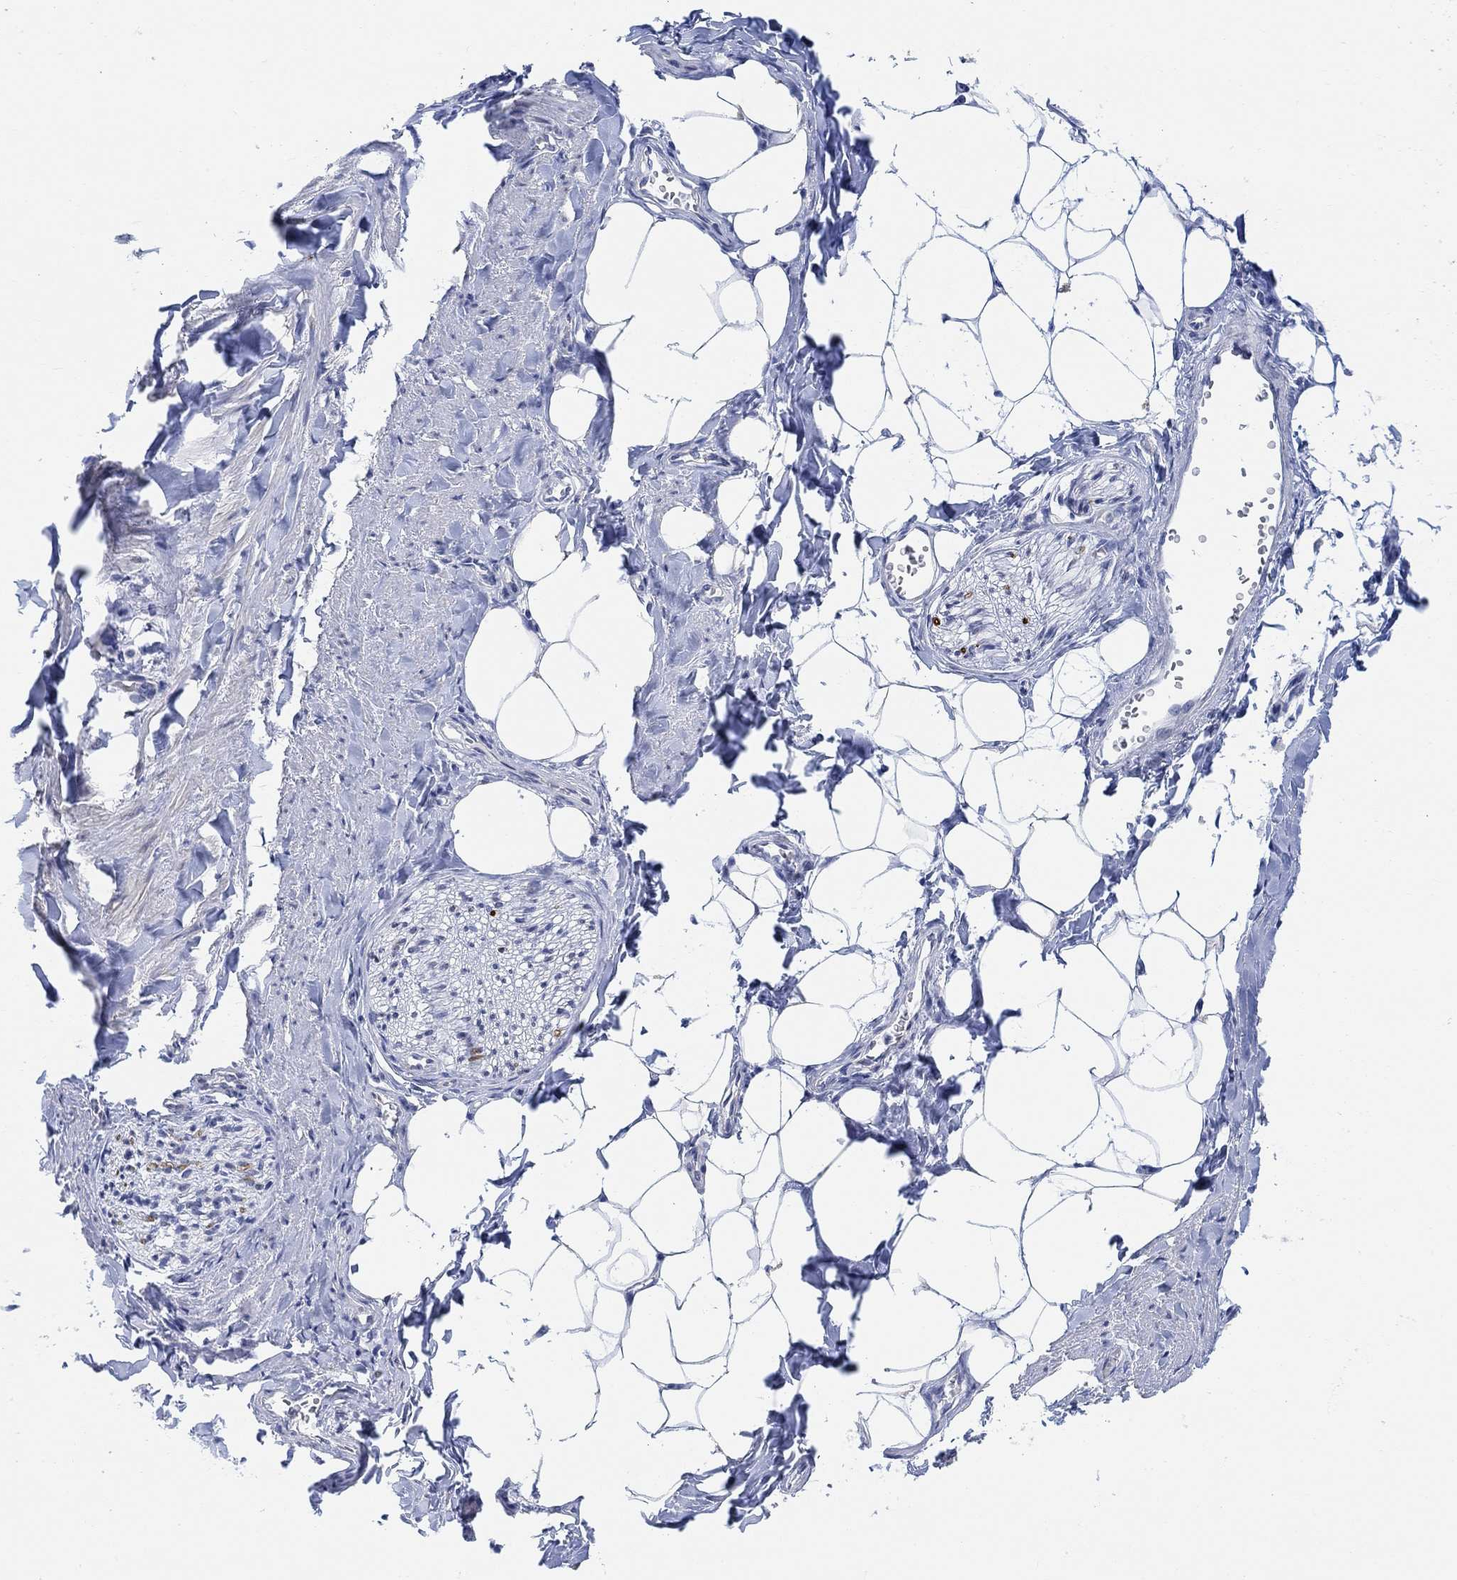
{"staining": {"intensity": "negative", "quantity": "none", "location": "none"}, "tissue": "adipose tissue", "cell_type": "Adipocytes", "image_type": "normal", "snomed": [{"axis": "morphology", "description": "Normal tissue, NOS"}, {"axis": "morphology", "description": "Carcinoid, malignant, NOS"}, {"axis": "topography", "description": "Small intestine"}, {"axis": "topography", "description": "Peripheral nerve tissue"}], "caption": "Protein analysis of unremarkable adipose tissue shows no significant expression in adipocytes.", "gene": "RIMS1", "patient": {"sex": "male", "age": 52}}